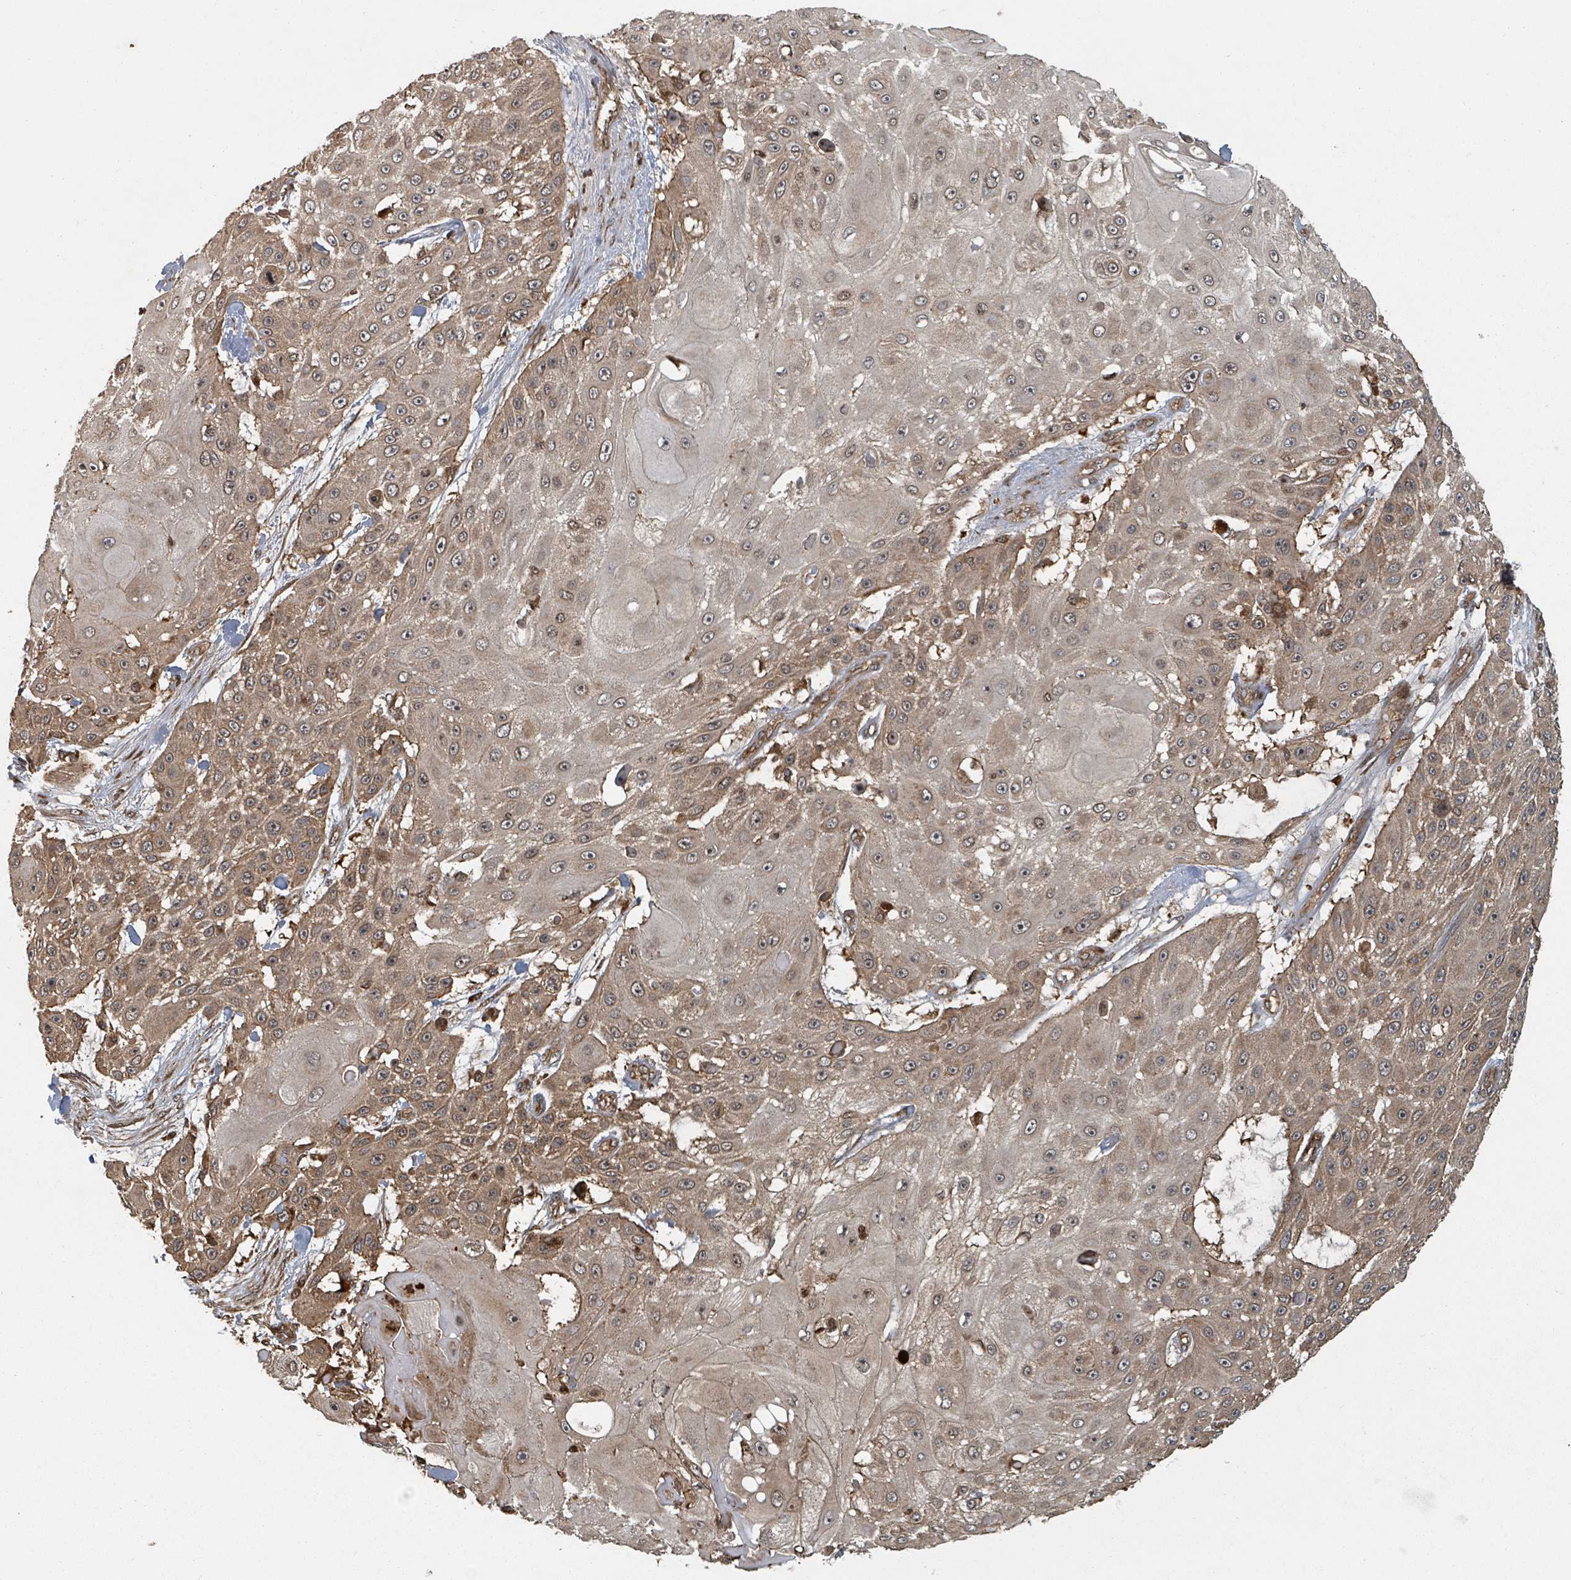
{"staining": {"intensity": "moderate", "quantity": ">75%", "location": "cytoplasmic/membranous"}, "tissue": "skin cancer", "cell_type": "Tumor cells", "image_type": "cancer", "snomed": [{"axis": "morphology", "description": "Squamous cell carcinoma, NOS"}, {"axis": "topography", "description": "Skin"}], "caption": "Human skin cancer (squamous cell carcinoma) stained for a protein (brown) shows moderate cytoplasmic/membranous positive expression in approximately >75% of tumor cells.", "gene": "DPM1", "patient": {"sex": "female", "age": 86}}